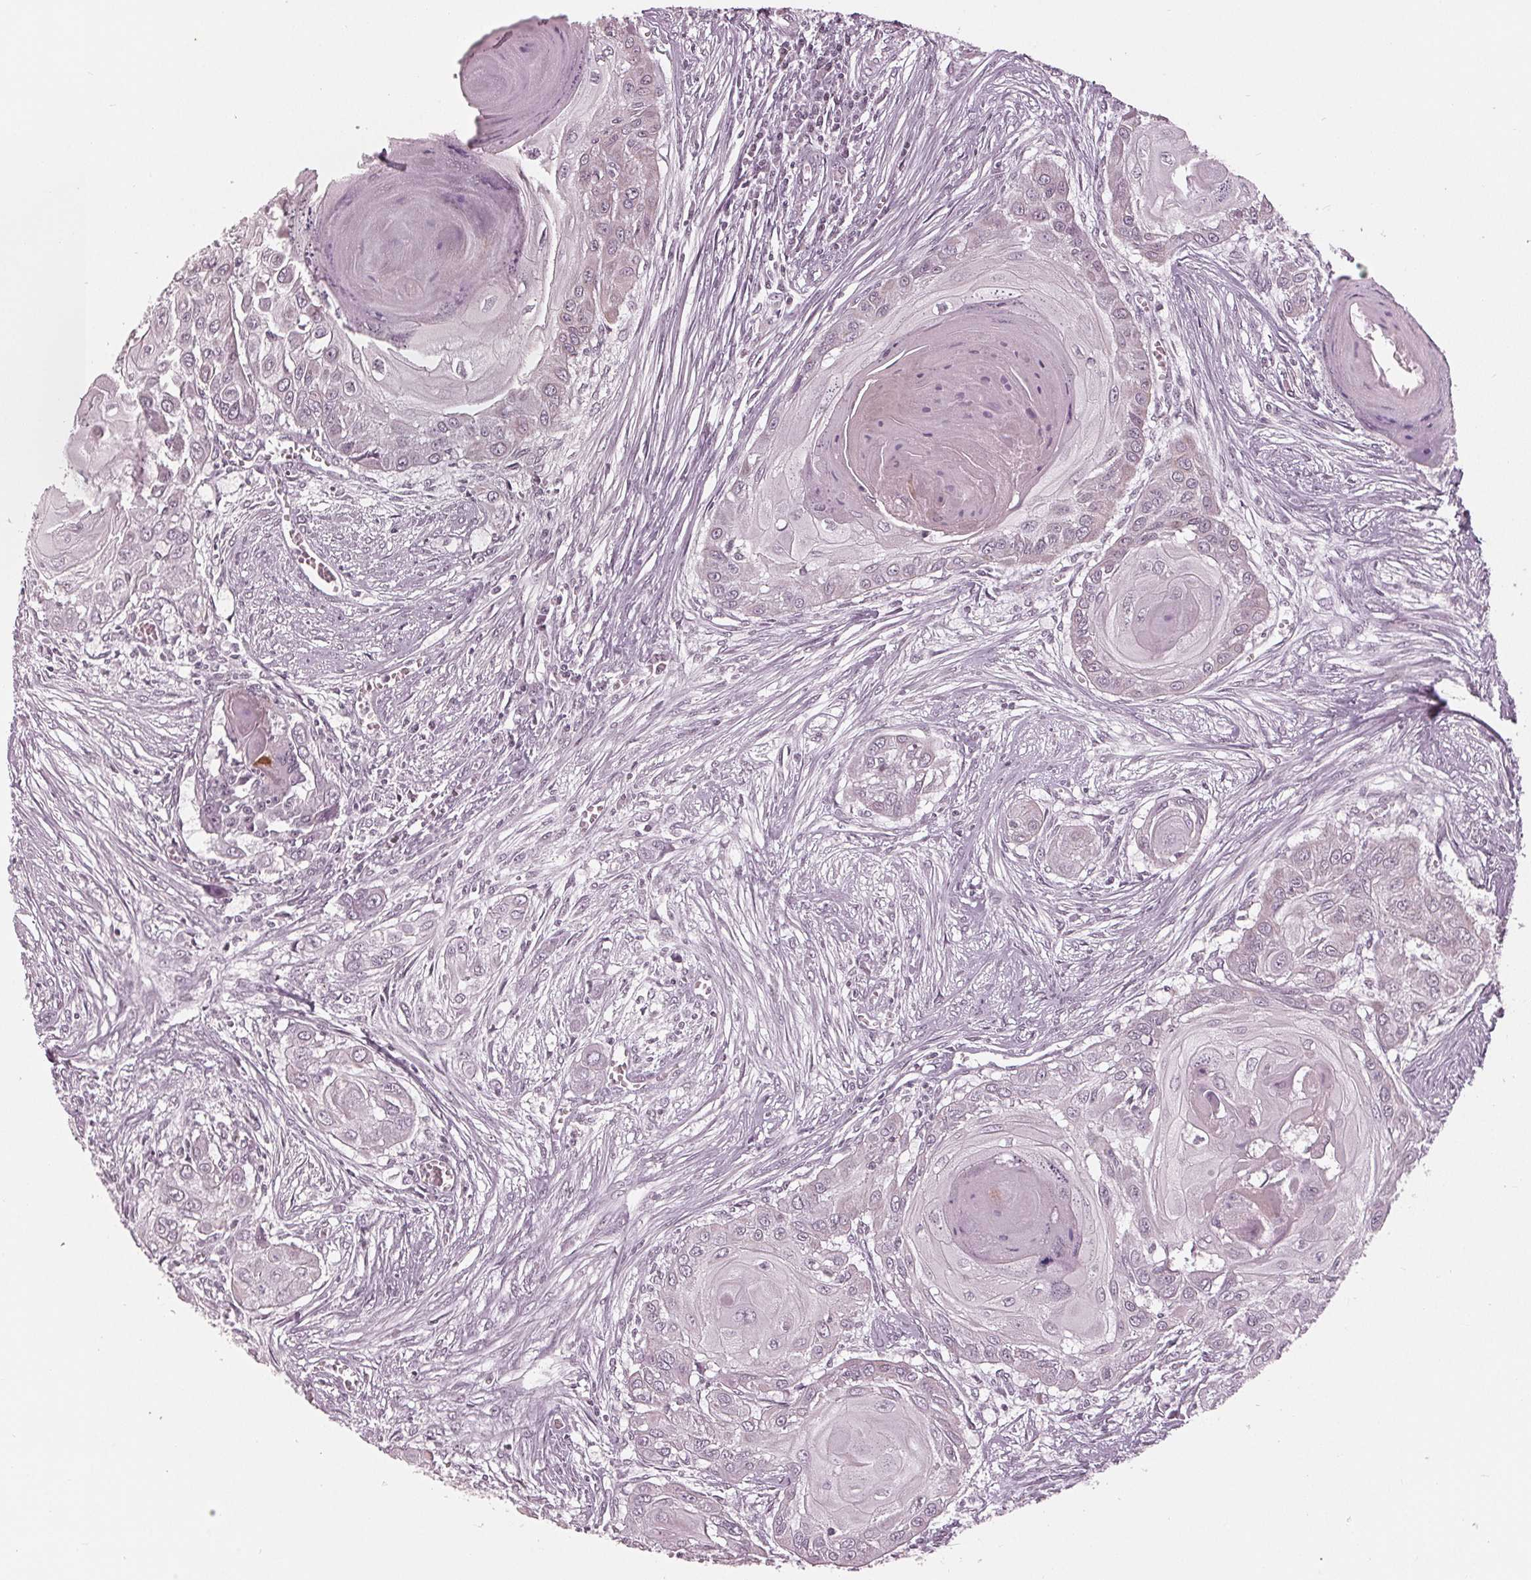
{"staining": {"intensity": "negative", "quantity": "none", "location": "none"}, "tissue": "head and neck cancer", "cell_type": "Tumor cells", "image_type": "cancer", "snomed": [{"axis": "morphology", "description": "Squamous cell carcinoma, NOS"}, {"axis": "topography", "description": "Oral tissue"}, {"axis": "topography", "description": "Head-Neck"}], "caption": "Immunohistochemistry (IHC) micrograph of neoplastic tissue: human head and neck squamous cell carcinoma stained with DAB (3,3'-diaminobenzidine) exhibits no significant protein staining in tumor cells.", "gene": "DNMT3L", "patient": {"sex": "male", "age": 71}}